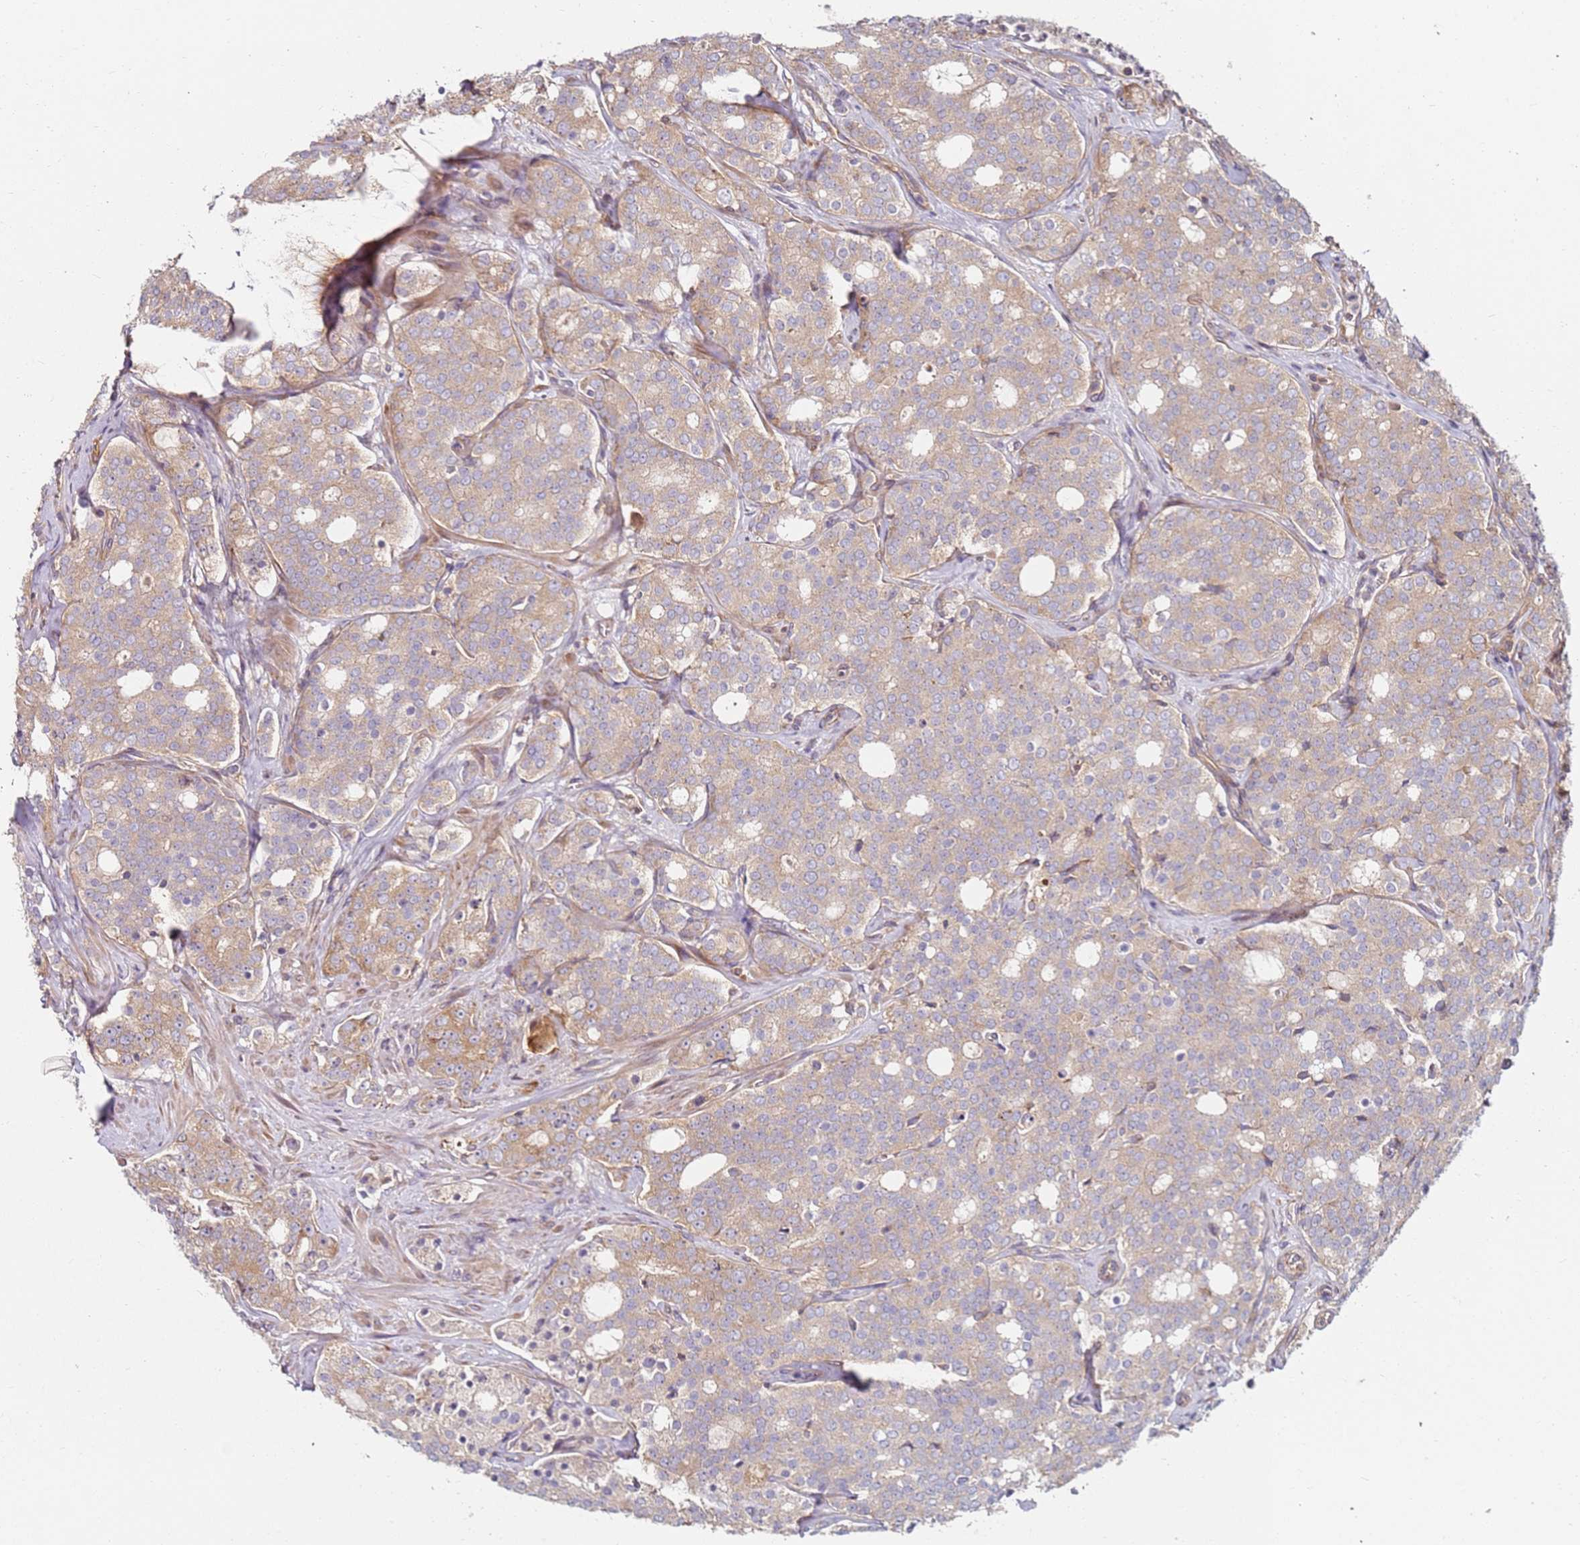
{"staining": {"intensity": "weak", "quantity": "25%-75%", "location": "cytoplasmic/membranous"}, "tissue": "prostate cancer", "cell_type": "Tumor cells", "image_type": "cancer", "snomed": [{"axis": "morphology", "description": "Adenocarcinoma, High grade"}, {"axis": "topography", "description": "Prostate"}], "caption": "Prostate cancer (adenocarcinoma (high-grade)) stained with a brown dye shows weak cytoplasmic/membranous positive expression in approximately 25%-75% of tumor cells.", "gene": "RPS3A", "patient": {"sex": "male", "age": 64}}